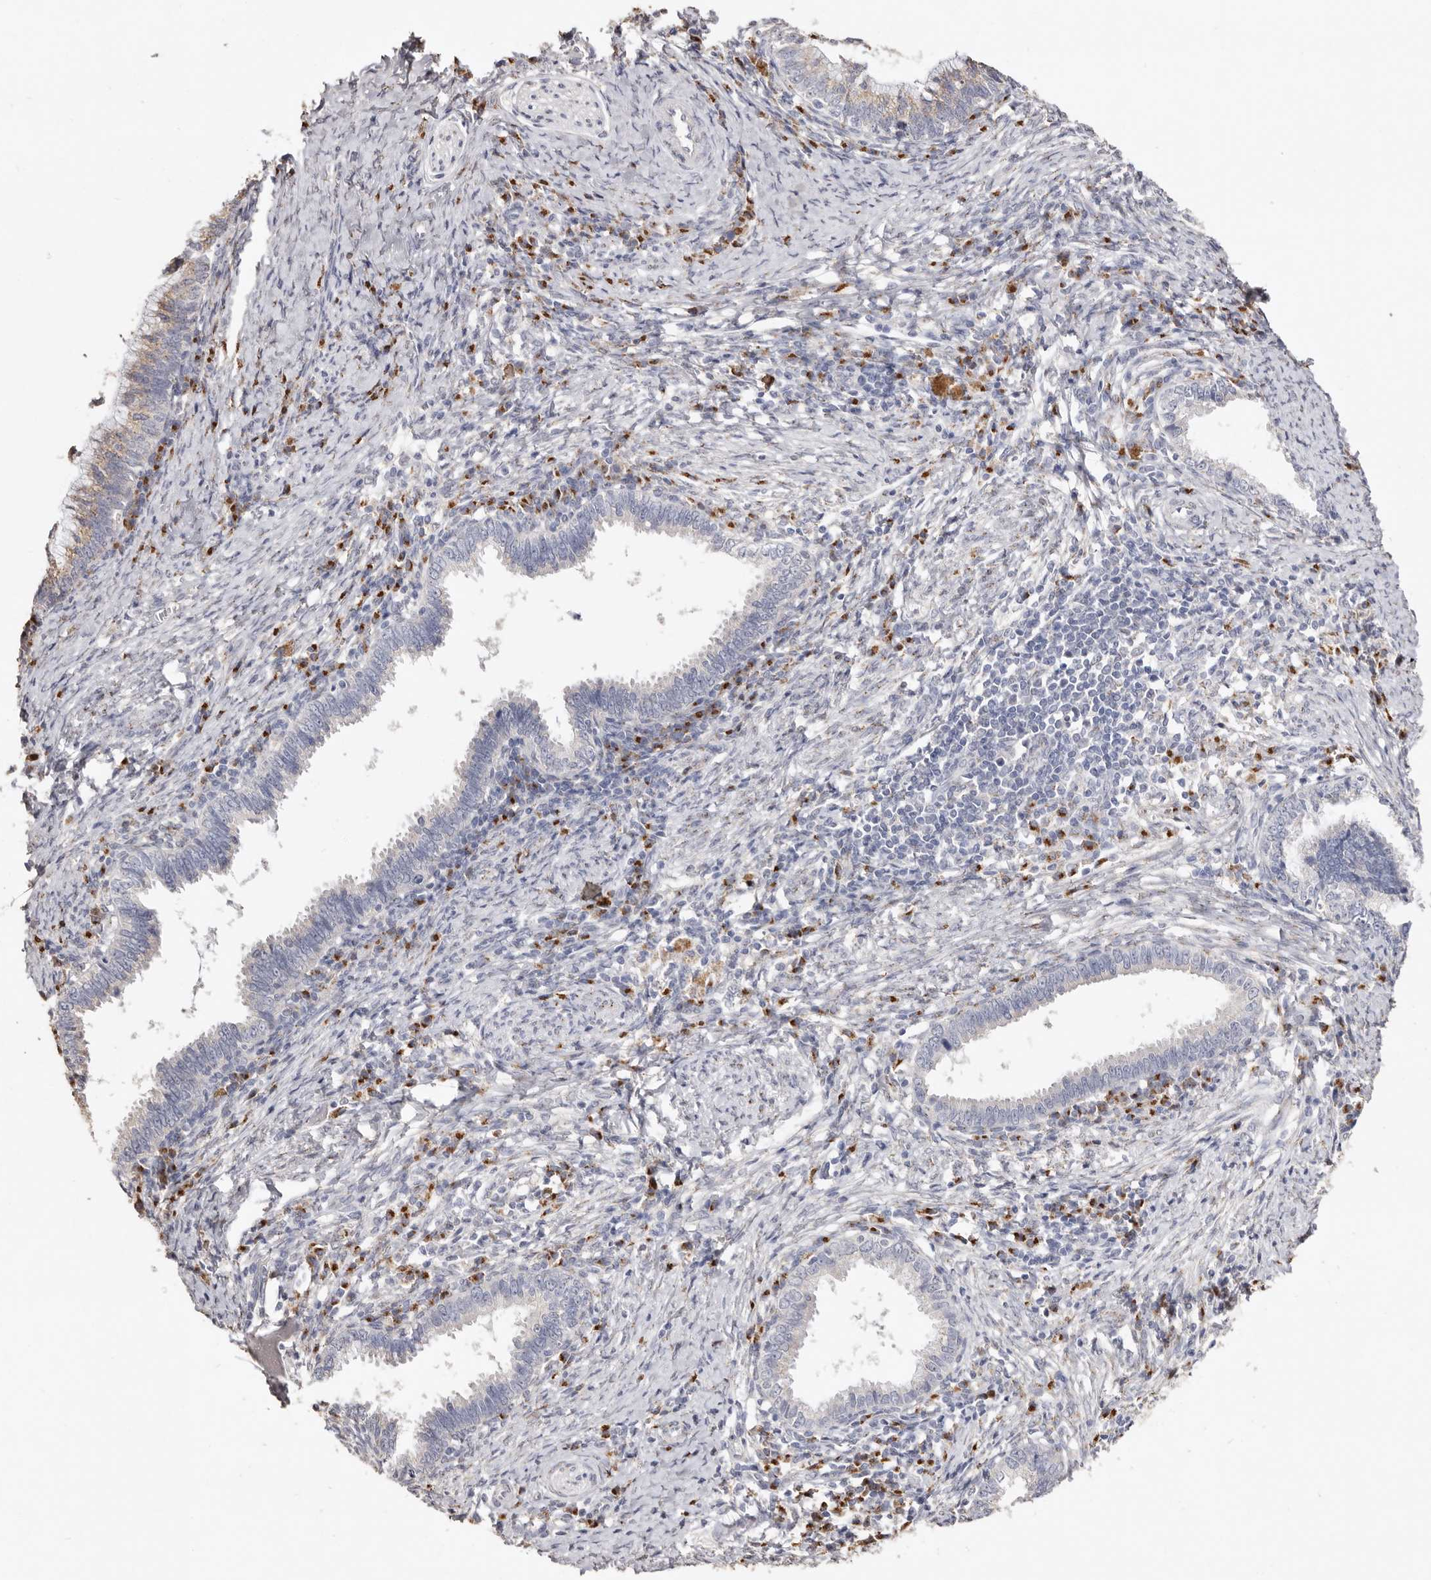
{"staining": {"intensity": "weak", "quantity": "<25%", "location": "cytoplasmic/membranous"}, "tissue": "cervical cancer", "cell_type": "Tumor cells", "image_type": "cancer", "snomed": [{"axis": "morphology", "description": "Adenocarcinoma, NOS"}, {"axis": "topography", "description": "Cervix"}], "caption": "Adenocarcinoma (cervical) was stained to show a protein in brown. There is no significant expression in tumor cells. (Stains: DAB immunohistochemistry with hematoxylin counter stain, Microscopy: brightfield microscopy at high magnification).", "gene": "LGALS7B", "patient": {"sex": "female", "age": 36}}